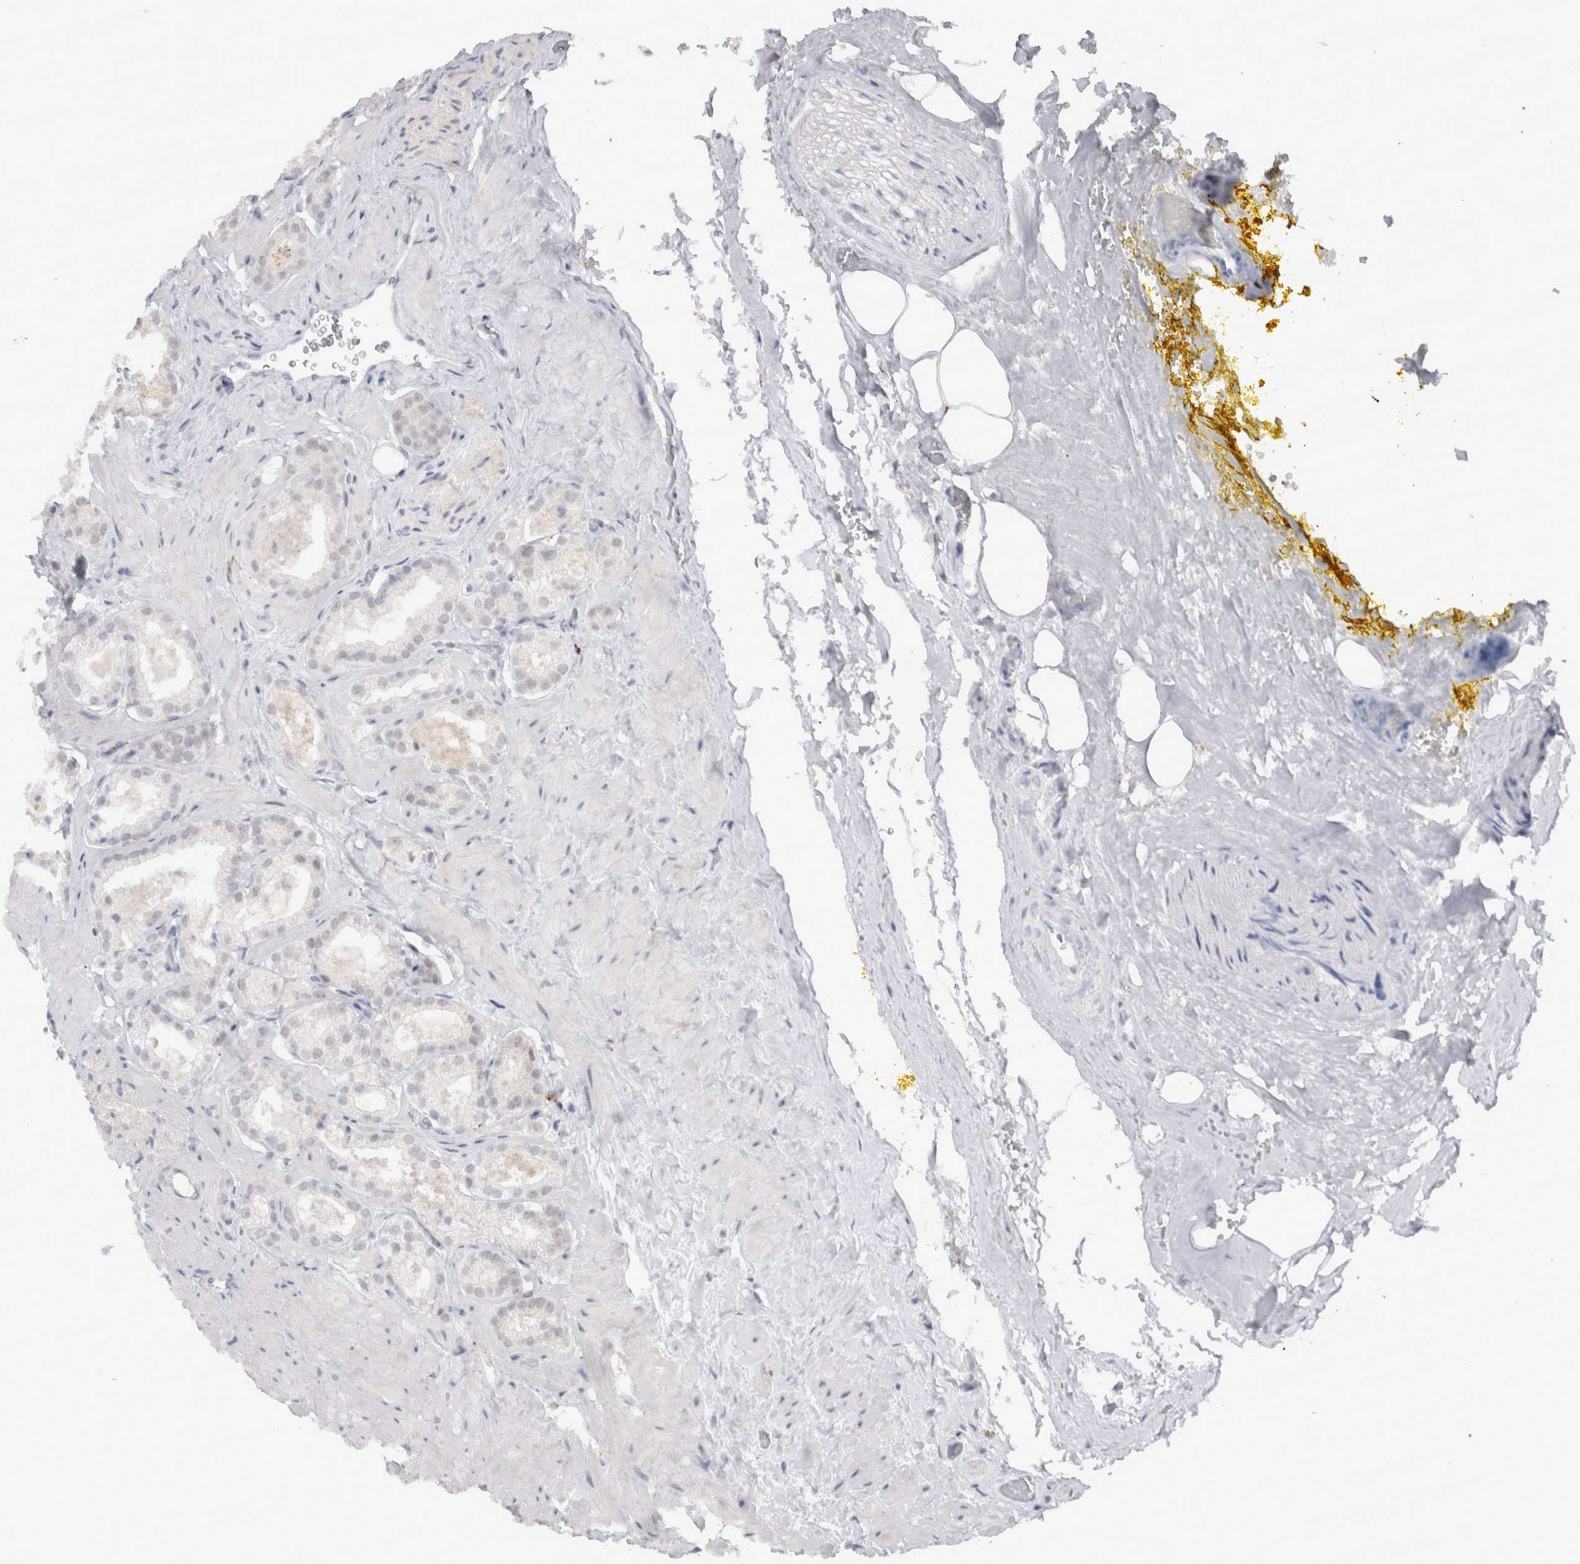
{"staining": {"intensity": "negative", "quantity": "none", "location": "none"}, "tissue": "prostate cancer", "cell_type": "Tumor cells", "image_type": "cancer", "snomed": [{"axis": "morphology", "description": "Adenocarcinoma, High grade"}, {"axis": "topography", "description": "Prostate"}], "caption": "There is no significant staining in tumor cells of adenocarcinoma (high-grade) (prostate). (DAB (3,3'-diaminobenzidine) IHC, high magnification).", "gene": "CDH17", "patient": {"sex": "male", "age": 64}}